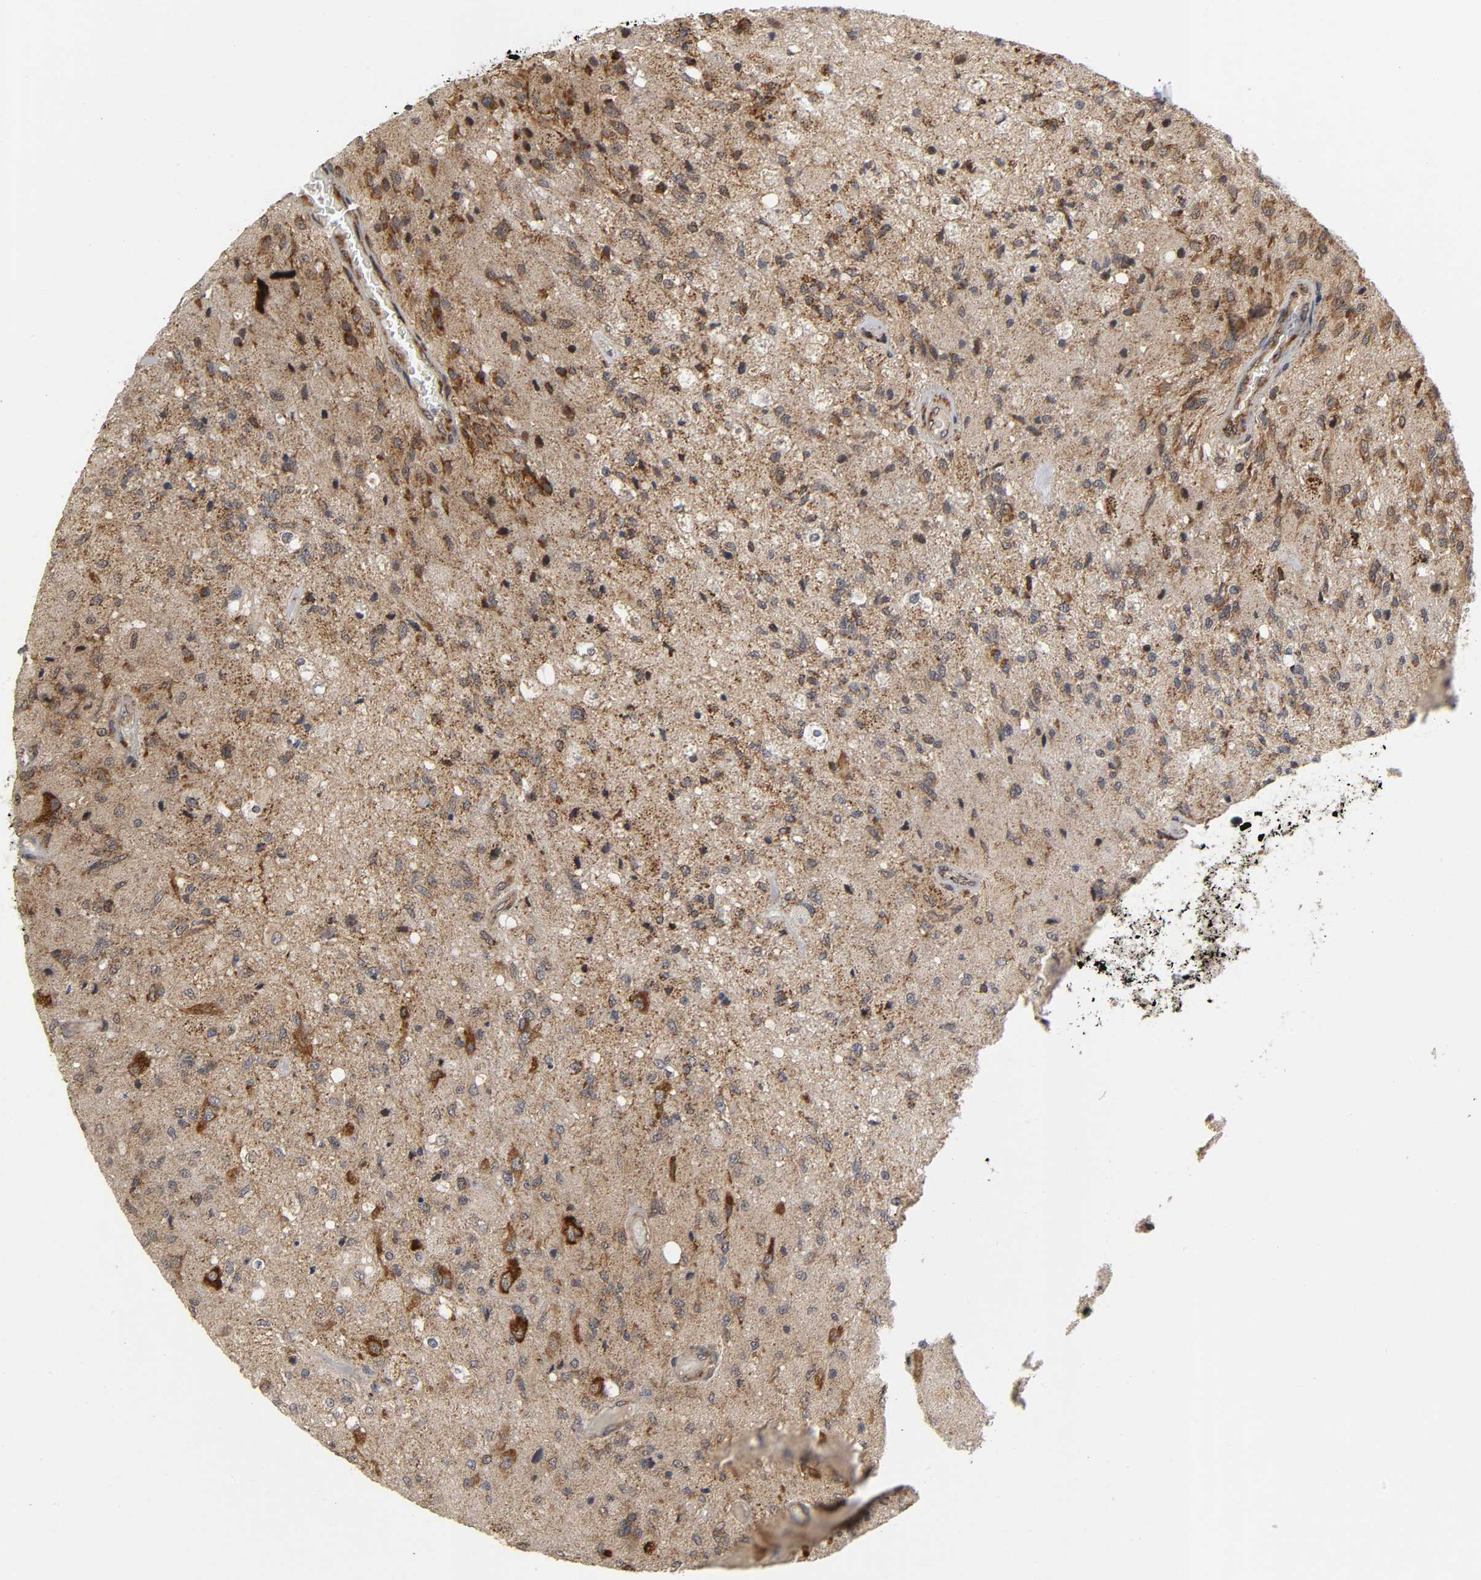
{"staining": {"intensity": "moderate", "quantity": ">75%", "location": "cytoplasmic/membranous"}, "tissue": "glioma", "cell_type": "Tumor cells", "image_type": "cancer", "snomed": [{"axis": "morphology", "description": "Normal tissue, NOS"}, {"axis": "morphology", "description": "Glioma, malignant, High grade"}, {"axis": "topography", "description": "Cerebral cortex"}], "caption": "Immunohistochemical staining of malignant glioma (high-grade) exhibits medium levels of moderate cytoplasmic/membranous protein staining in approximately >75% of tumor cells.", "gene": "SLC30A9", "patient": {"sex": "male", "age": 77}}